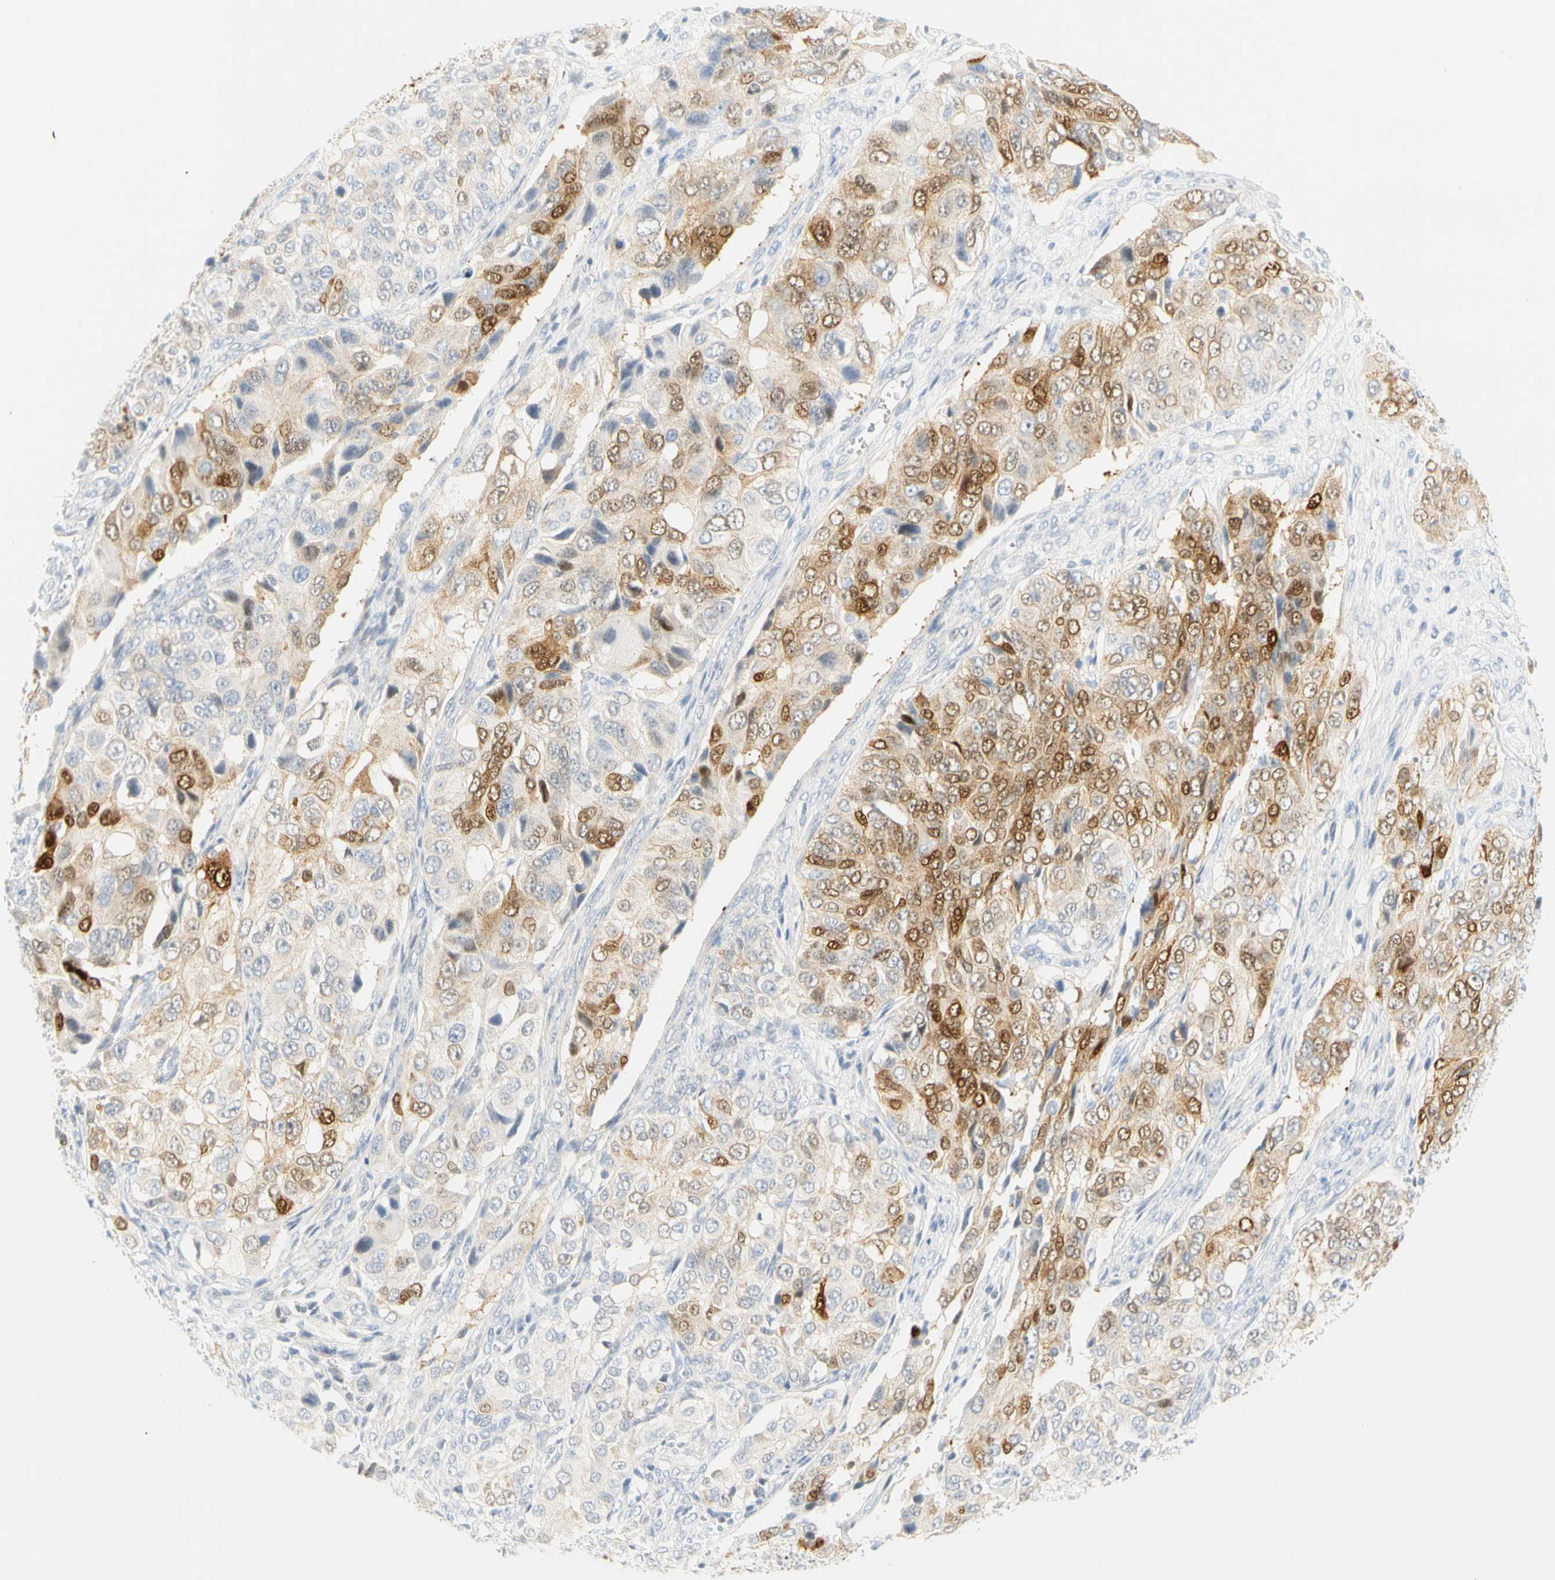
{"staining": {"intensity": "weak", "quantity": "25%-75%", "location": "cytoplasmic/membranous,nuclear"}, "tissue": "ovarian cancer", "cell_type": "Tumor cells", "image_type": "cancer", "snomed": [{"axis": "morphology", "description": "Carcinoma, endometroid"}, {"axis": "topography", "description": "Ovary"}], "caption": "This is a micrograph of immunohistochemistry staining of ovarian cancer, which shows weak expression in the cytoplasmic/membranous and nuclear of tumor cells.", "gene": "SELENBP1", "patient": {"sex": "female", "age": 51}}